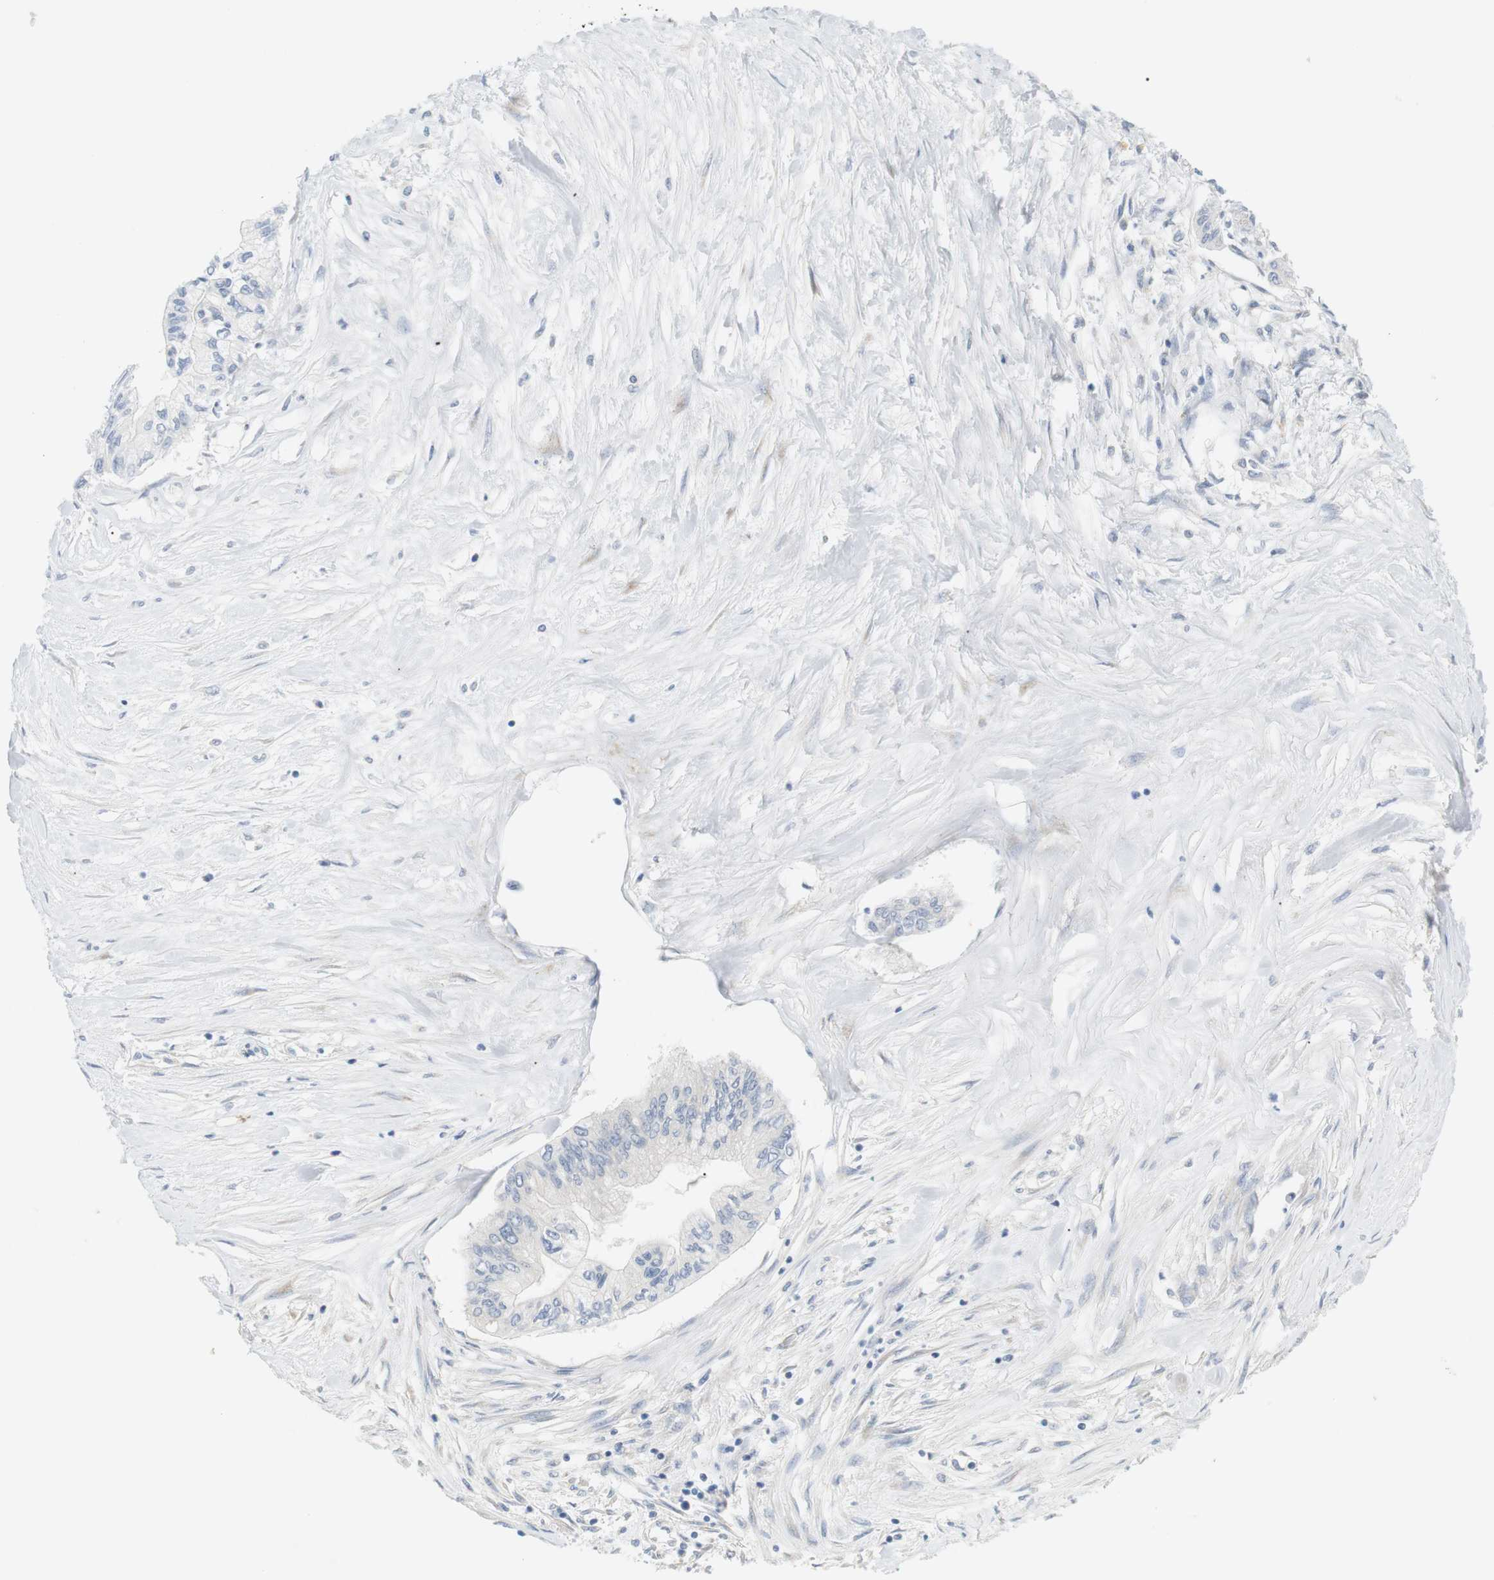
{"staining": {"intensity": "negative", "quantity": "none", "location": "none"}, "tissue": "pancreatic cancer", "cell_type": "Tumor cells", "image_type": "cancer", "snomed": [{"axis": "morphology", "description": "Adenocarcinoma, NOS"}, {"axis": "topography", "description": "Pancreas"}], "caption": "Tumor cells show no significant protein positivity in pancreatic cancer.", "gene": "EVA1C", "patient": {"sex": "female", "age": 77}}